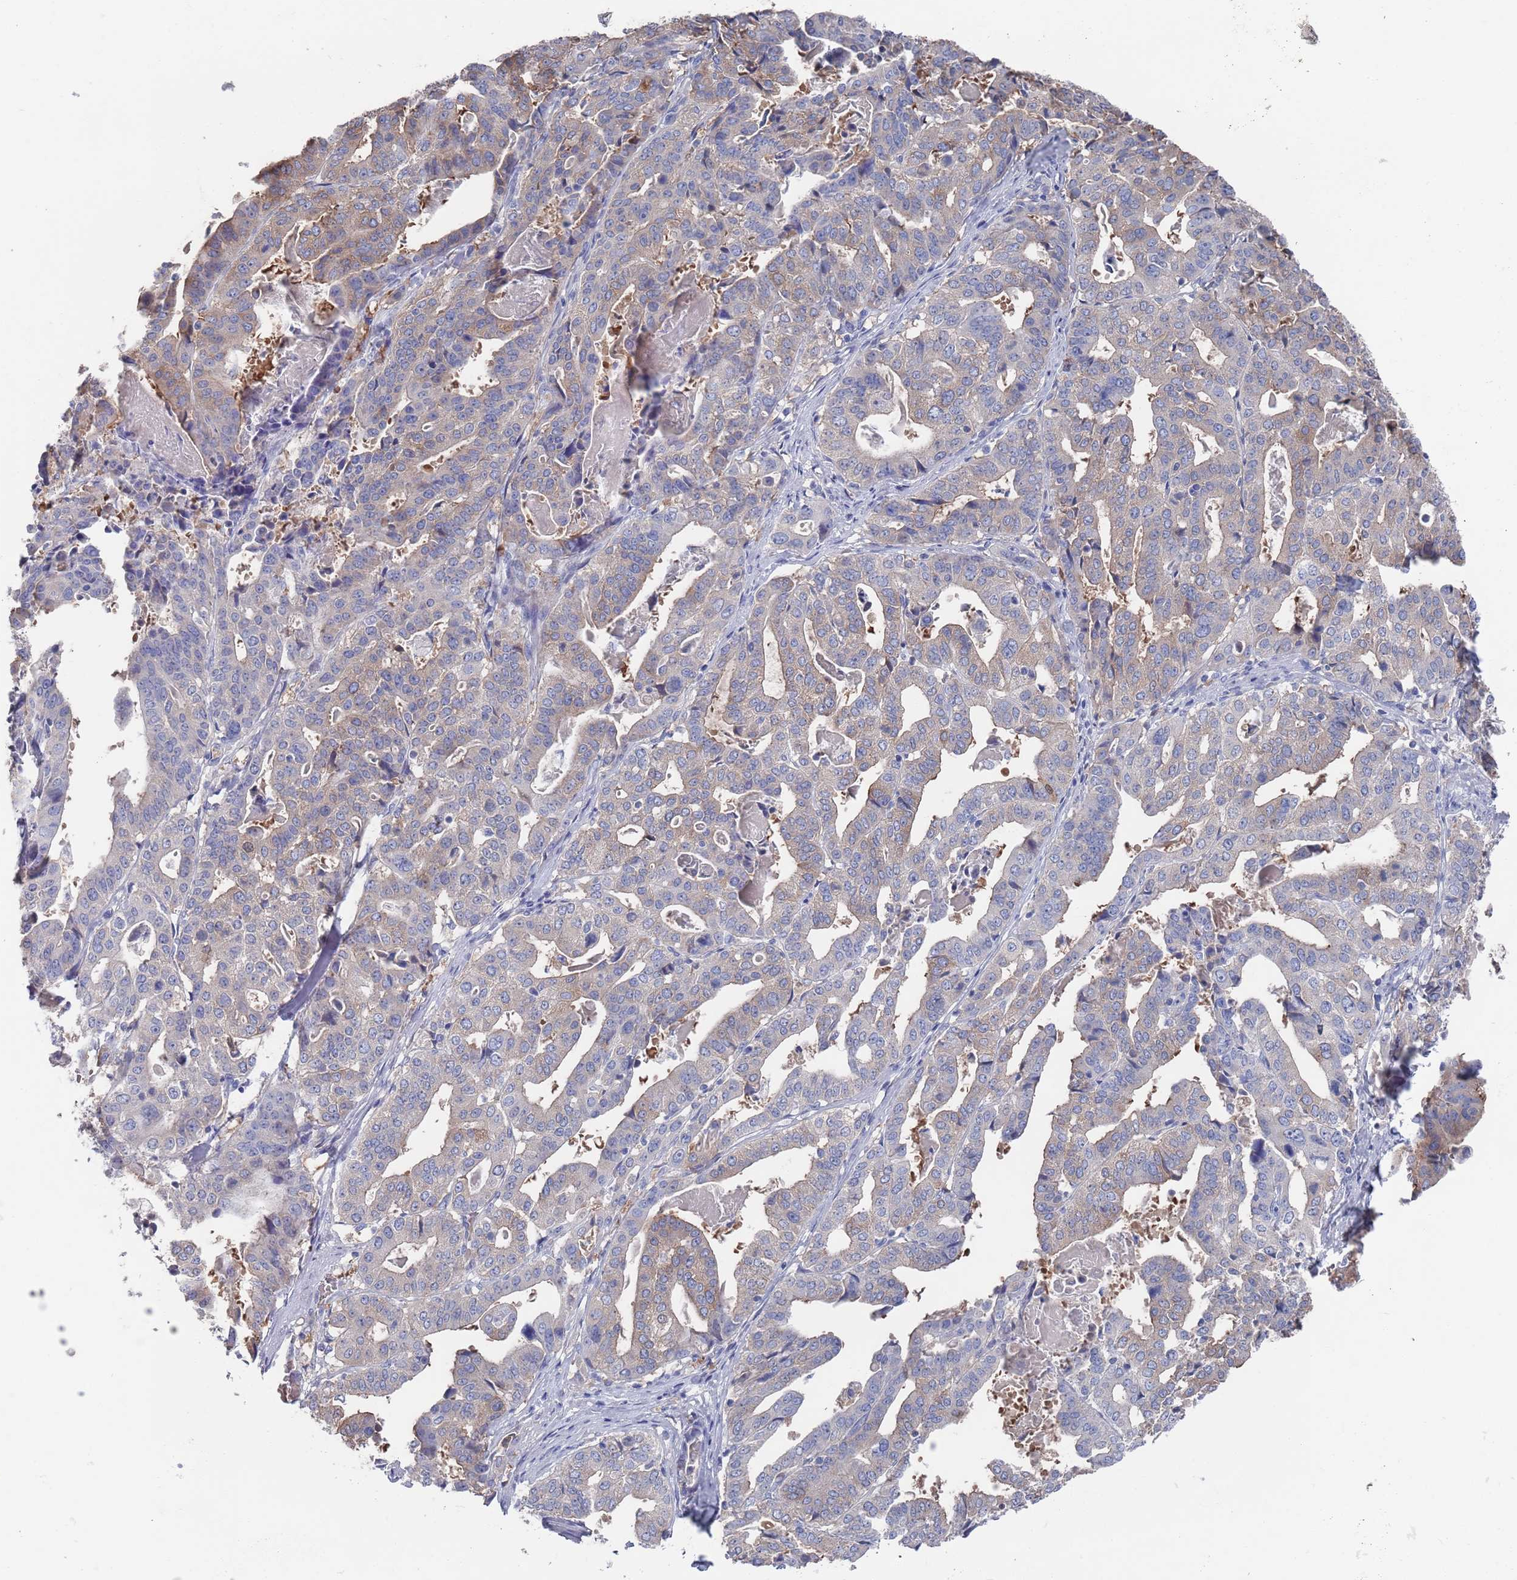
{"staining": {"intensity": "weak", "quantity": "25%-75%", "location": "cytoplasmic/membranous"}, "tissue": "stomach cancer", "cell_type": "Tumor cells", "image_type": "cancer", "snomed": [{"axis": "morphology", "description": "Adenocarcinoma, NOS"}, {"axis": "topography", "description": "Stomach"}], "caption": "A micrograph of stomach cancer stained for a protein shows weak cytoplasmic/membranous brown staining in tumor cells. Immunohistochemistry (ihc) stains the protein in brown and the nuclei are stained blue.", "gene": "TMCO3", "patient": {"sex": "male", "age": 48}}